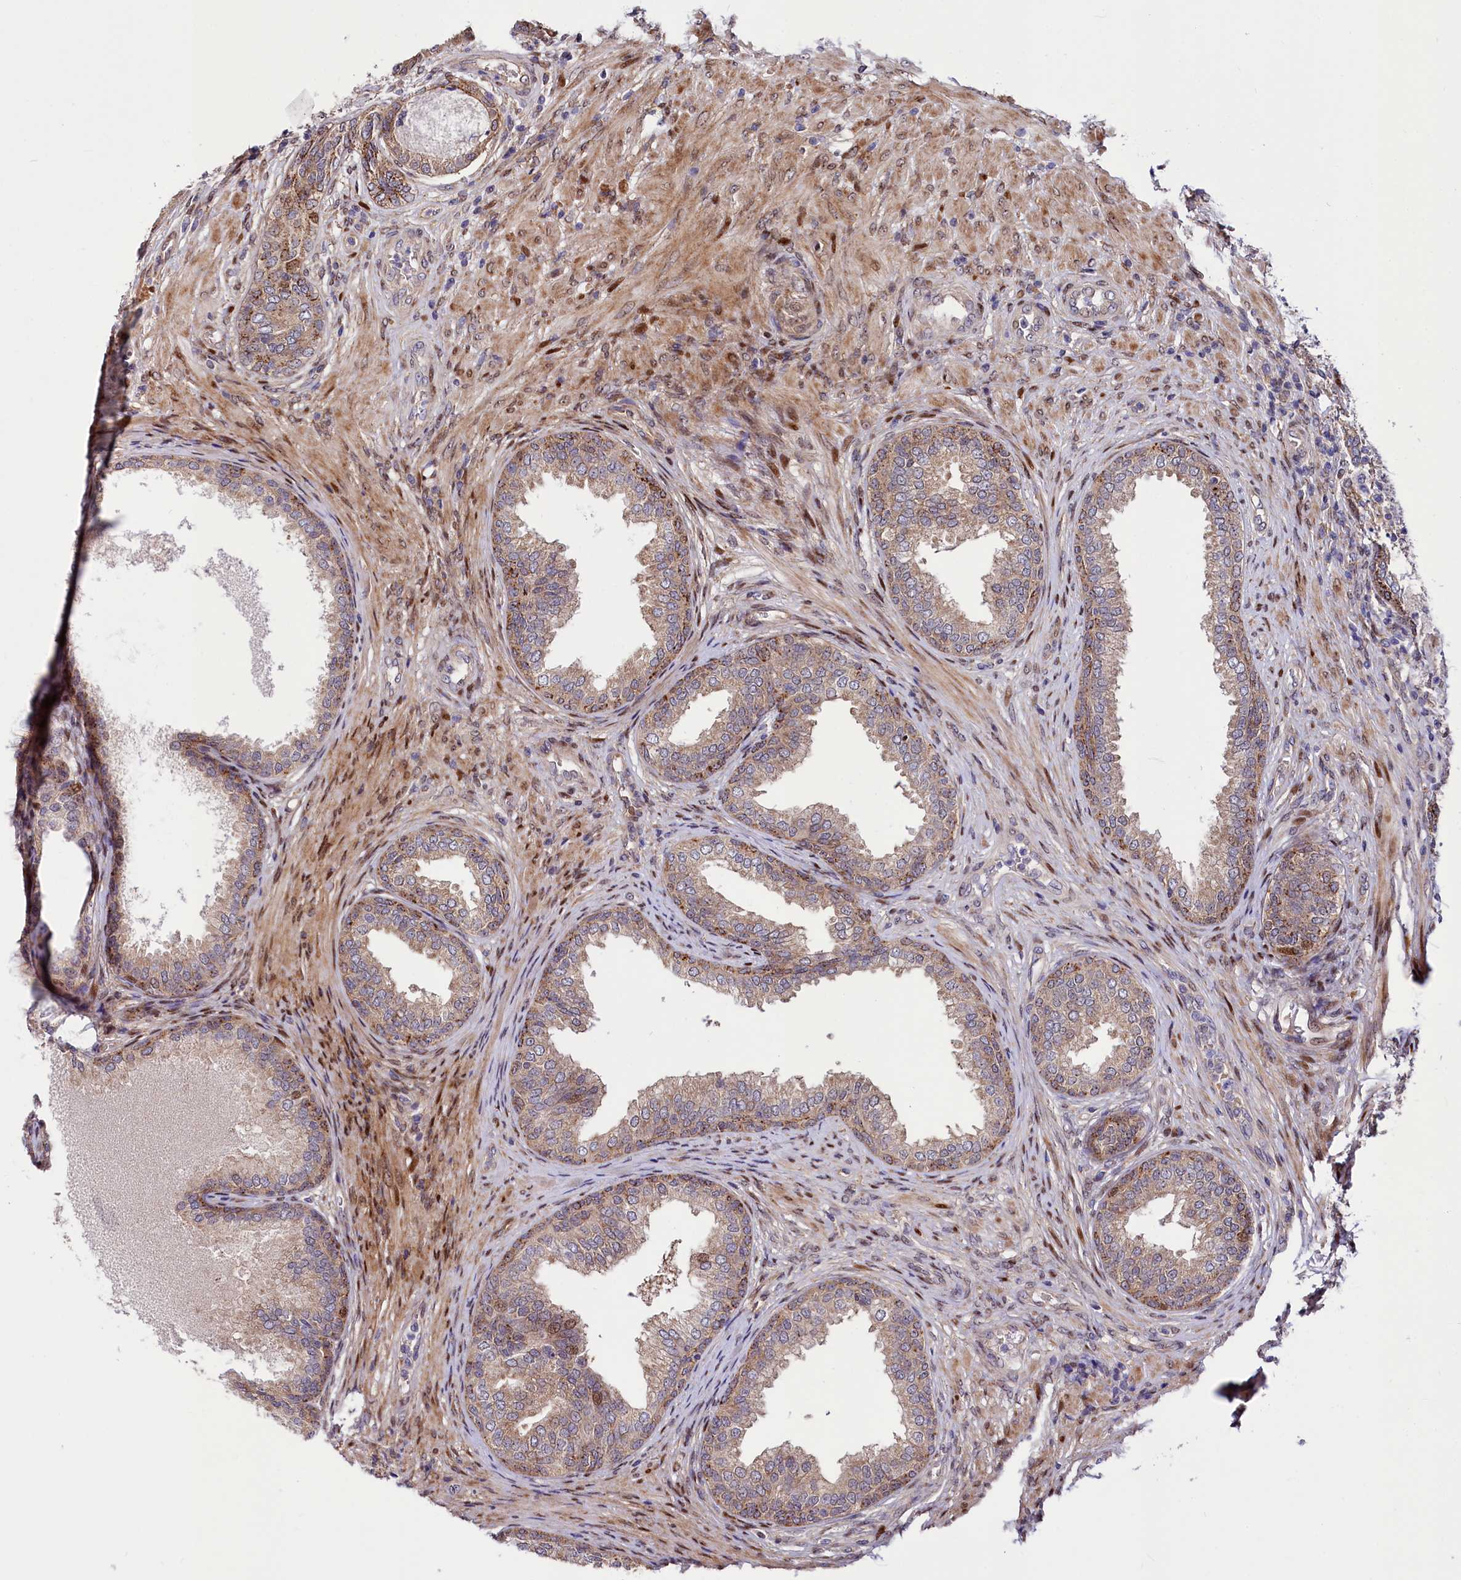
{"staining": {"intensity": "moderate", "quantity": ">75%", "location": "cytoplasmic/membranous"}, "tissue": "prostate", "cell_type": "Glandular cells", "image_type": "normal", "snomed": [{"axis": "morphology", "description": "Normal tissue, NOS"}, {"axis": "topography", "description": "Prostate"}], "caption": "Immunohistochemistry of benign prostate reveals medium levels of moderate cytoplasmic/membranous staining in approximately >75% of glandular cells. The protein is shown in brown color, while the nuclei are stained blue.", "gene": "PDZRN3", "patient": {"sex": "male", "age": 76}}